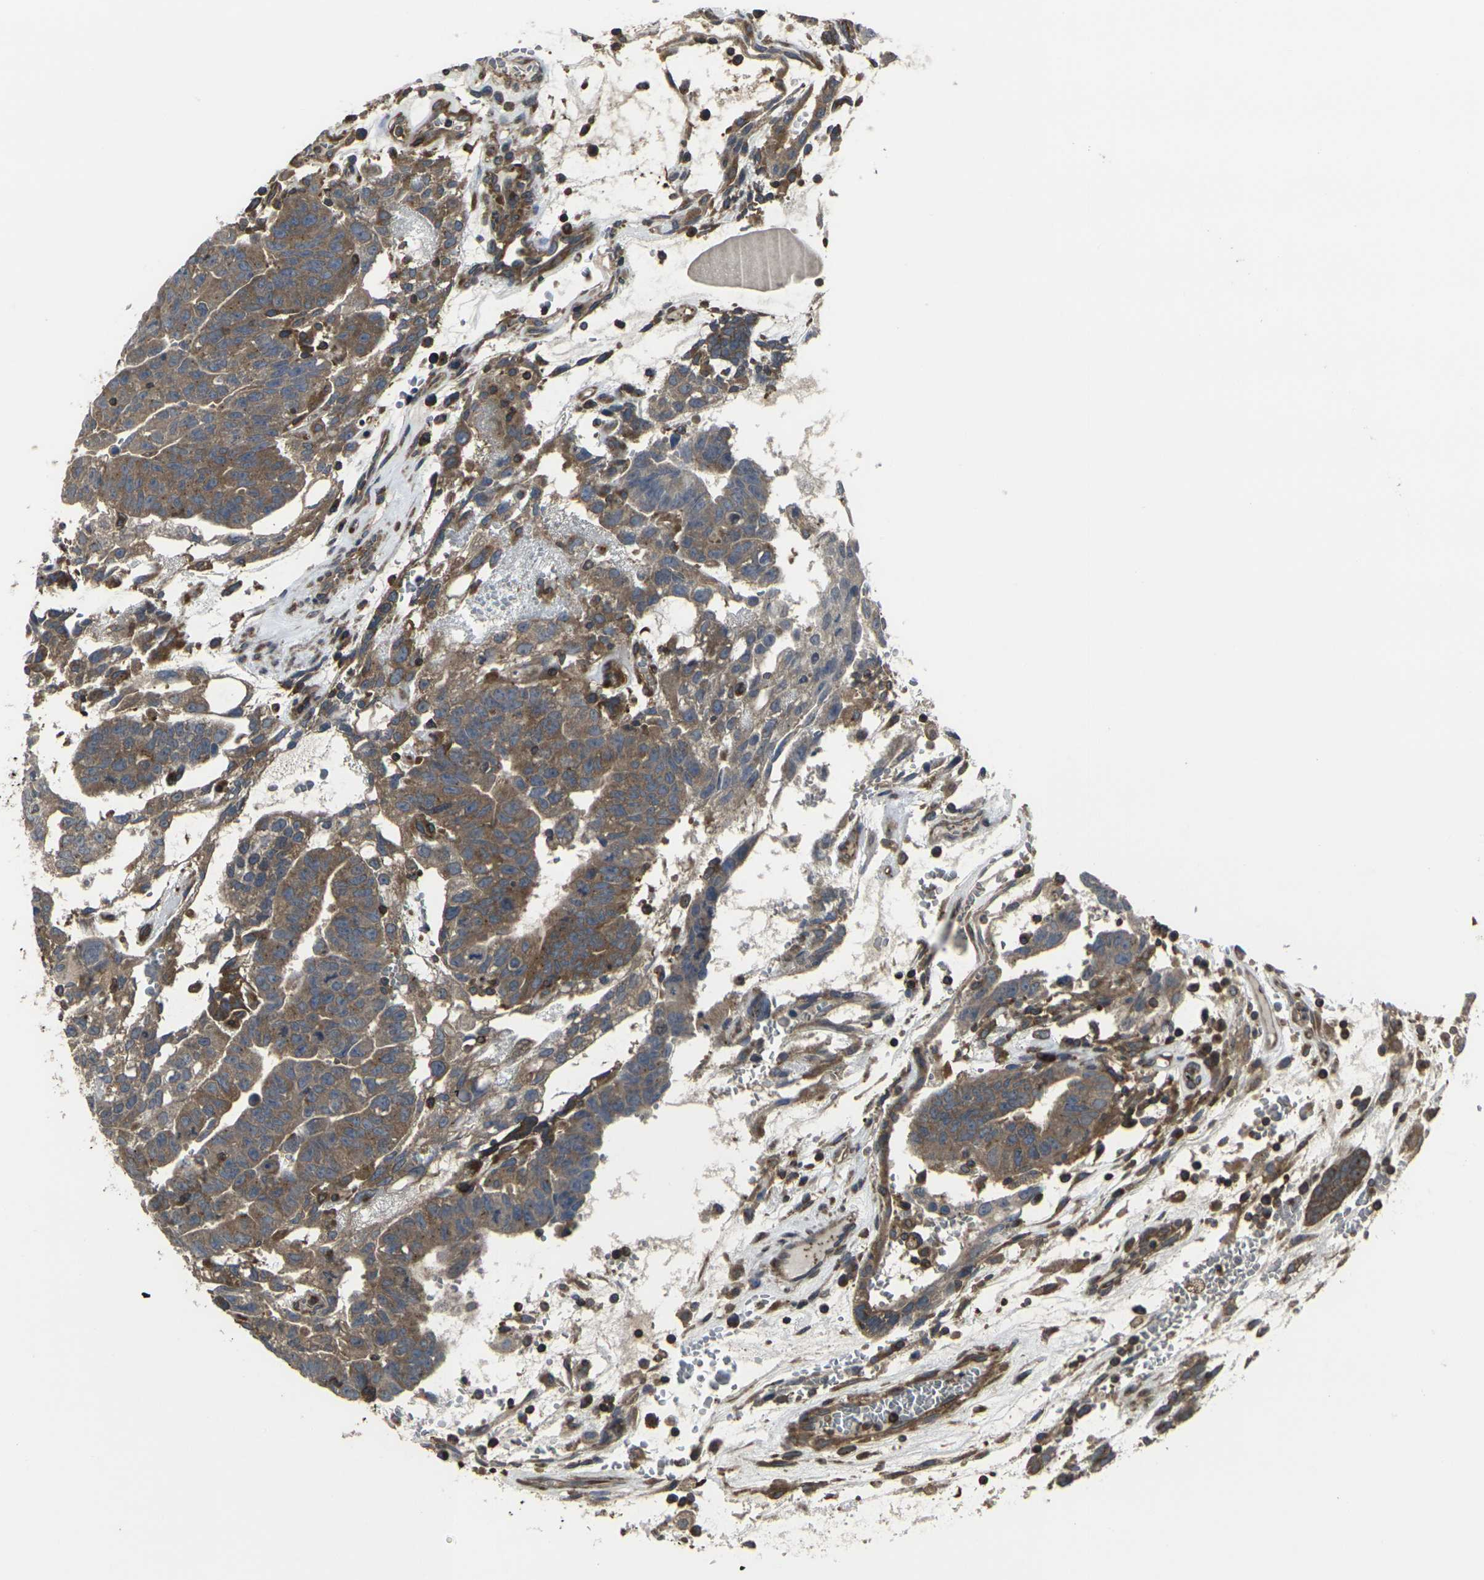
{"staining": {"intensity": "moderate", "quantity": ">75%", "location": "cytoplasmic/membranous"}, "tissue": "testis cancer", "cell_type": "Tumor cells", "image_type": "cancer", "snomed": [{"axis": "morphology", "description": "Seminoma, NOS"}, {"axis": "morphology", "description": "Carcinoma, Embryonal, NOS"}, {"axis": "topography", "description": "Testis"}], "caption": "The immunohistochemical stain highlights moderate cytoplasmic/membranous expression in tumor cells of testis cancer (seminoma) tissue.", "gene": "PRKACB", "patient": {"sex": "male", "age": 52}}